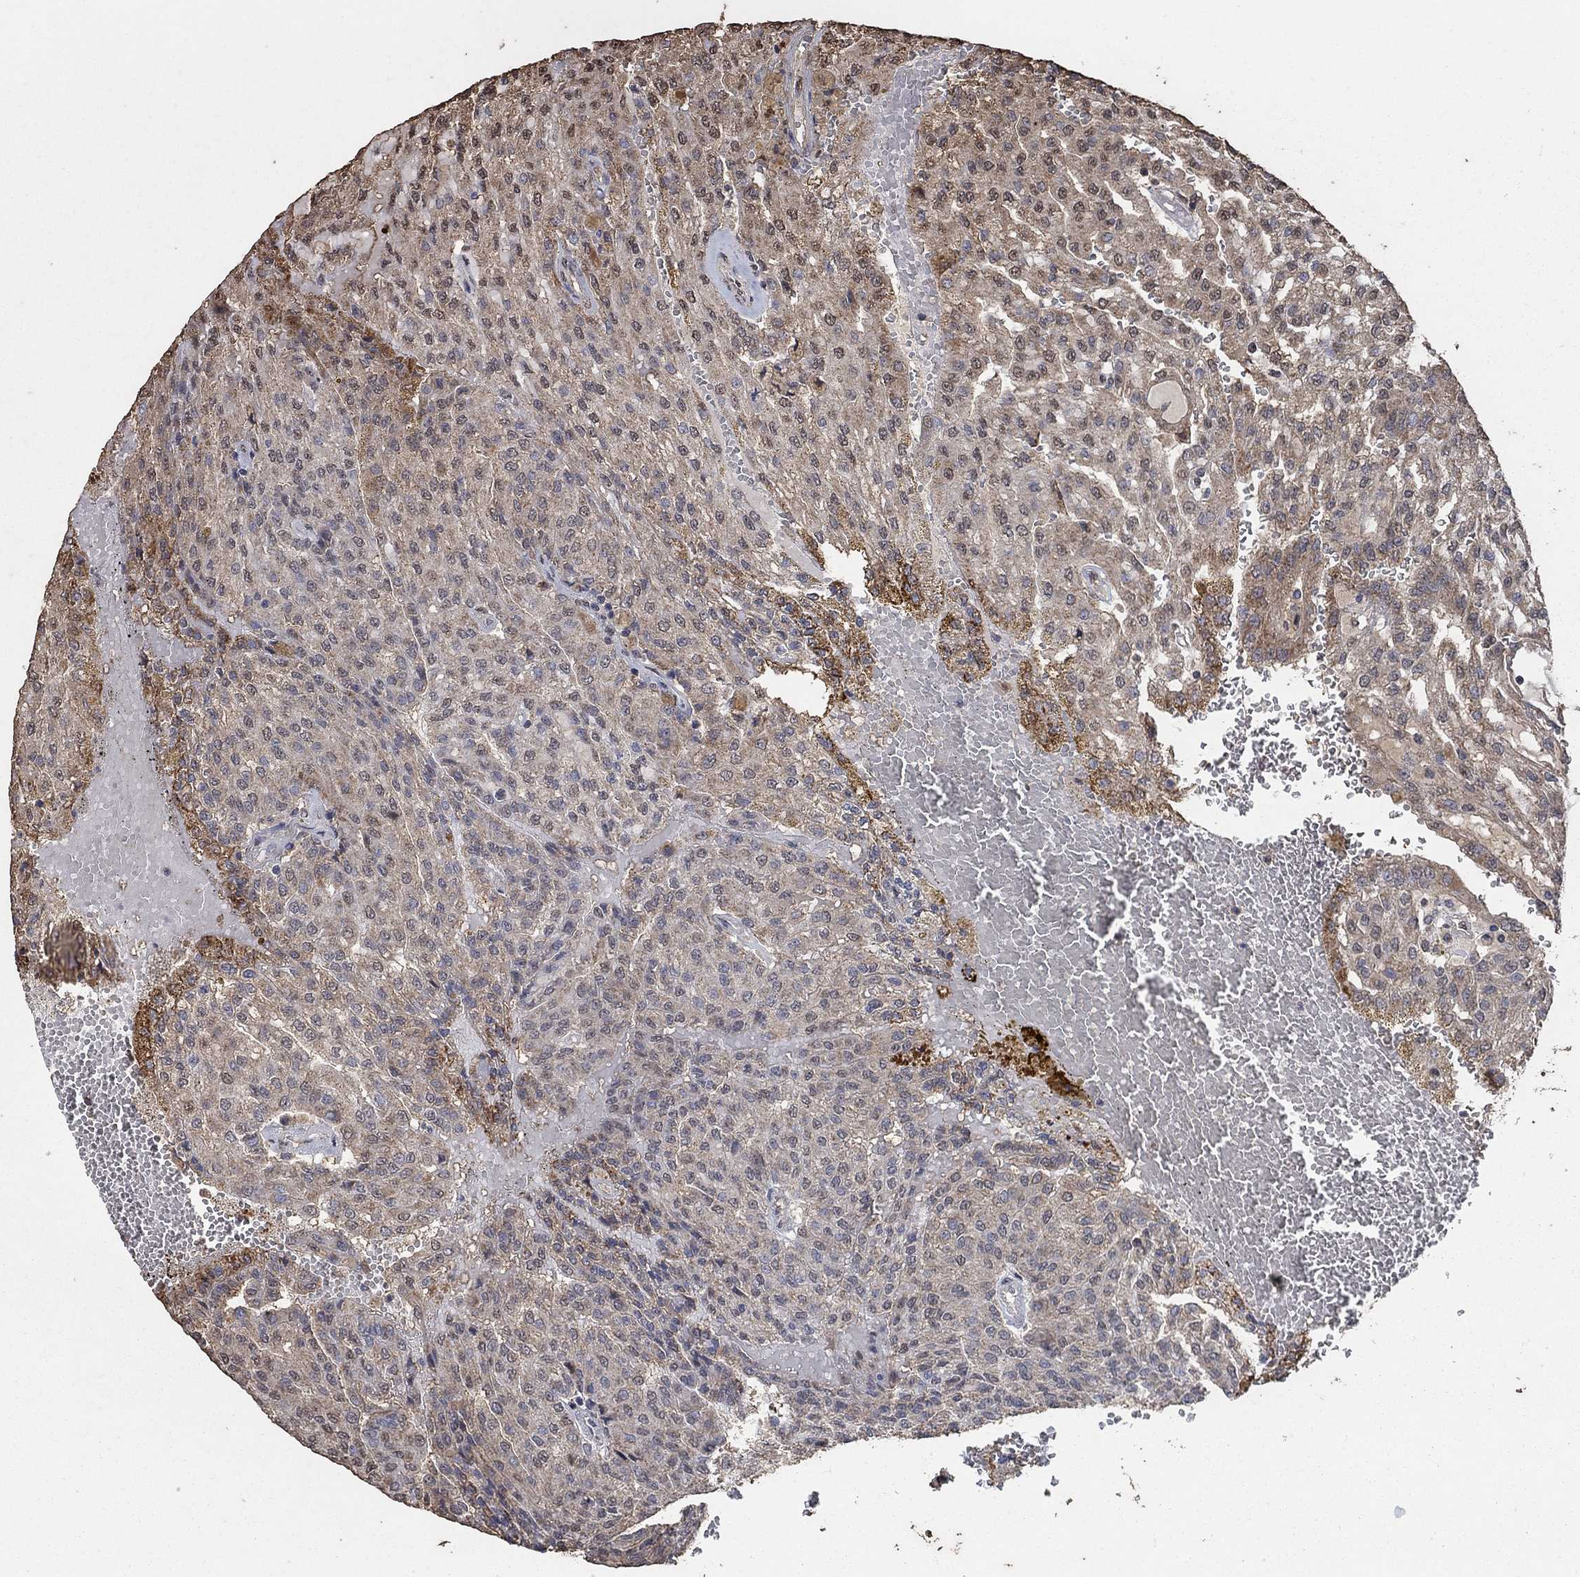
{"staining": {"intensity": "strong", "quantity": "<25%", "location": "cytoplasmic/membranous"}, "tissue": "renal cancer", "cell_type": "Tumor cells", "image_type": "cancer", "snomed": [{"axis": "morphology", "description": "Adenocarcinoma, NOS"}, {"axis": "topography", "description": "Kidney"}], "caption": "Human renal cancer stained with a protein marker demonstrates strong staining in tumor cells.", "gene": "MRPS24", "patient": {"sex": "male", "age": 63}}